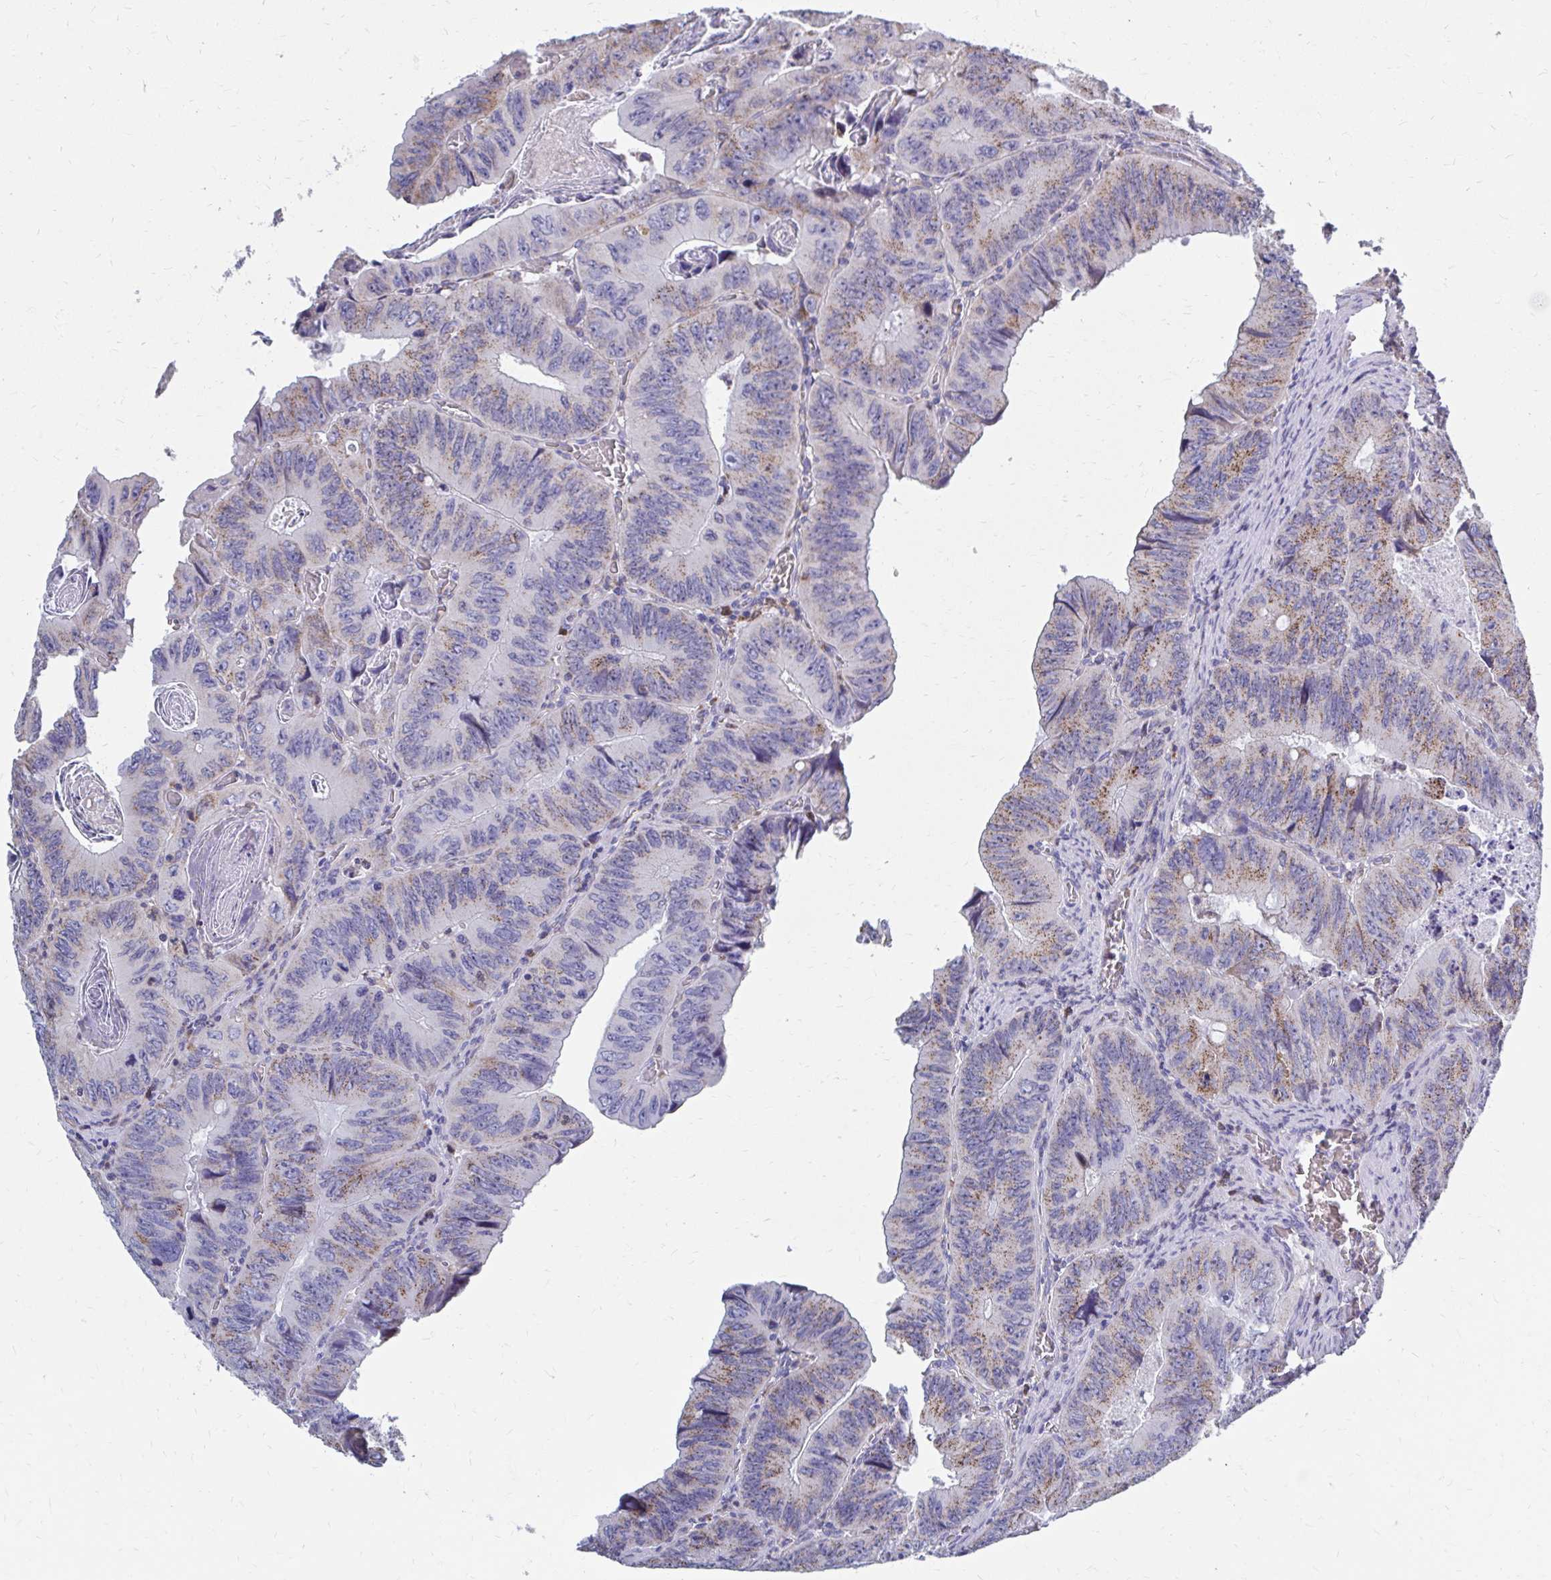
{"staining": {"intensity": "weak", "quantity": "25%-75%", "location": "cytoplasmic/membranous"}, "tissue": "colorectal cancer", "cell_type": "Tumor cells", "image_type": "cancer", "snomed": [{"axis": "morphology", "description": "Adenocarcinoma, NOS"}, {"axis": "topography", "description": "Colon"}], "caption": "A brown stain highlights weak cytoplasmic/membranous staining of a protein in colorectal adenocarcinoma tumor cells.", "gene": "FKBP2", "patient": {"sex": "female", "age": 84}}